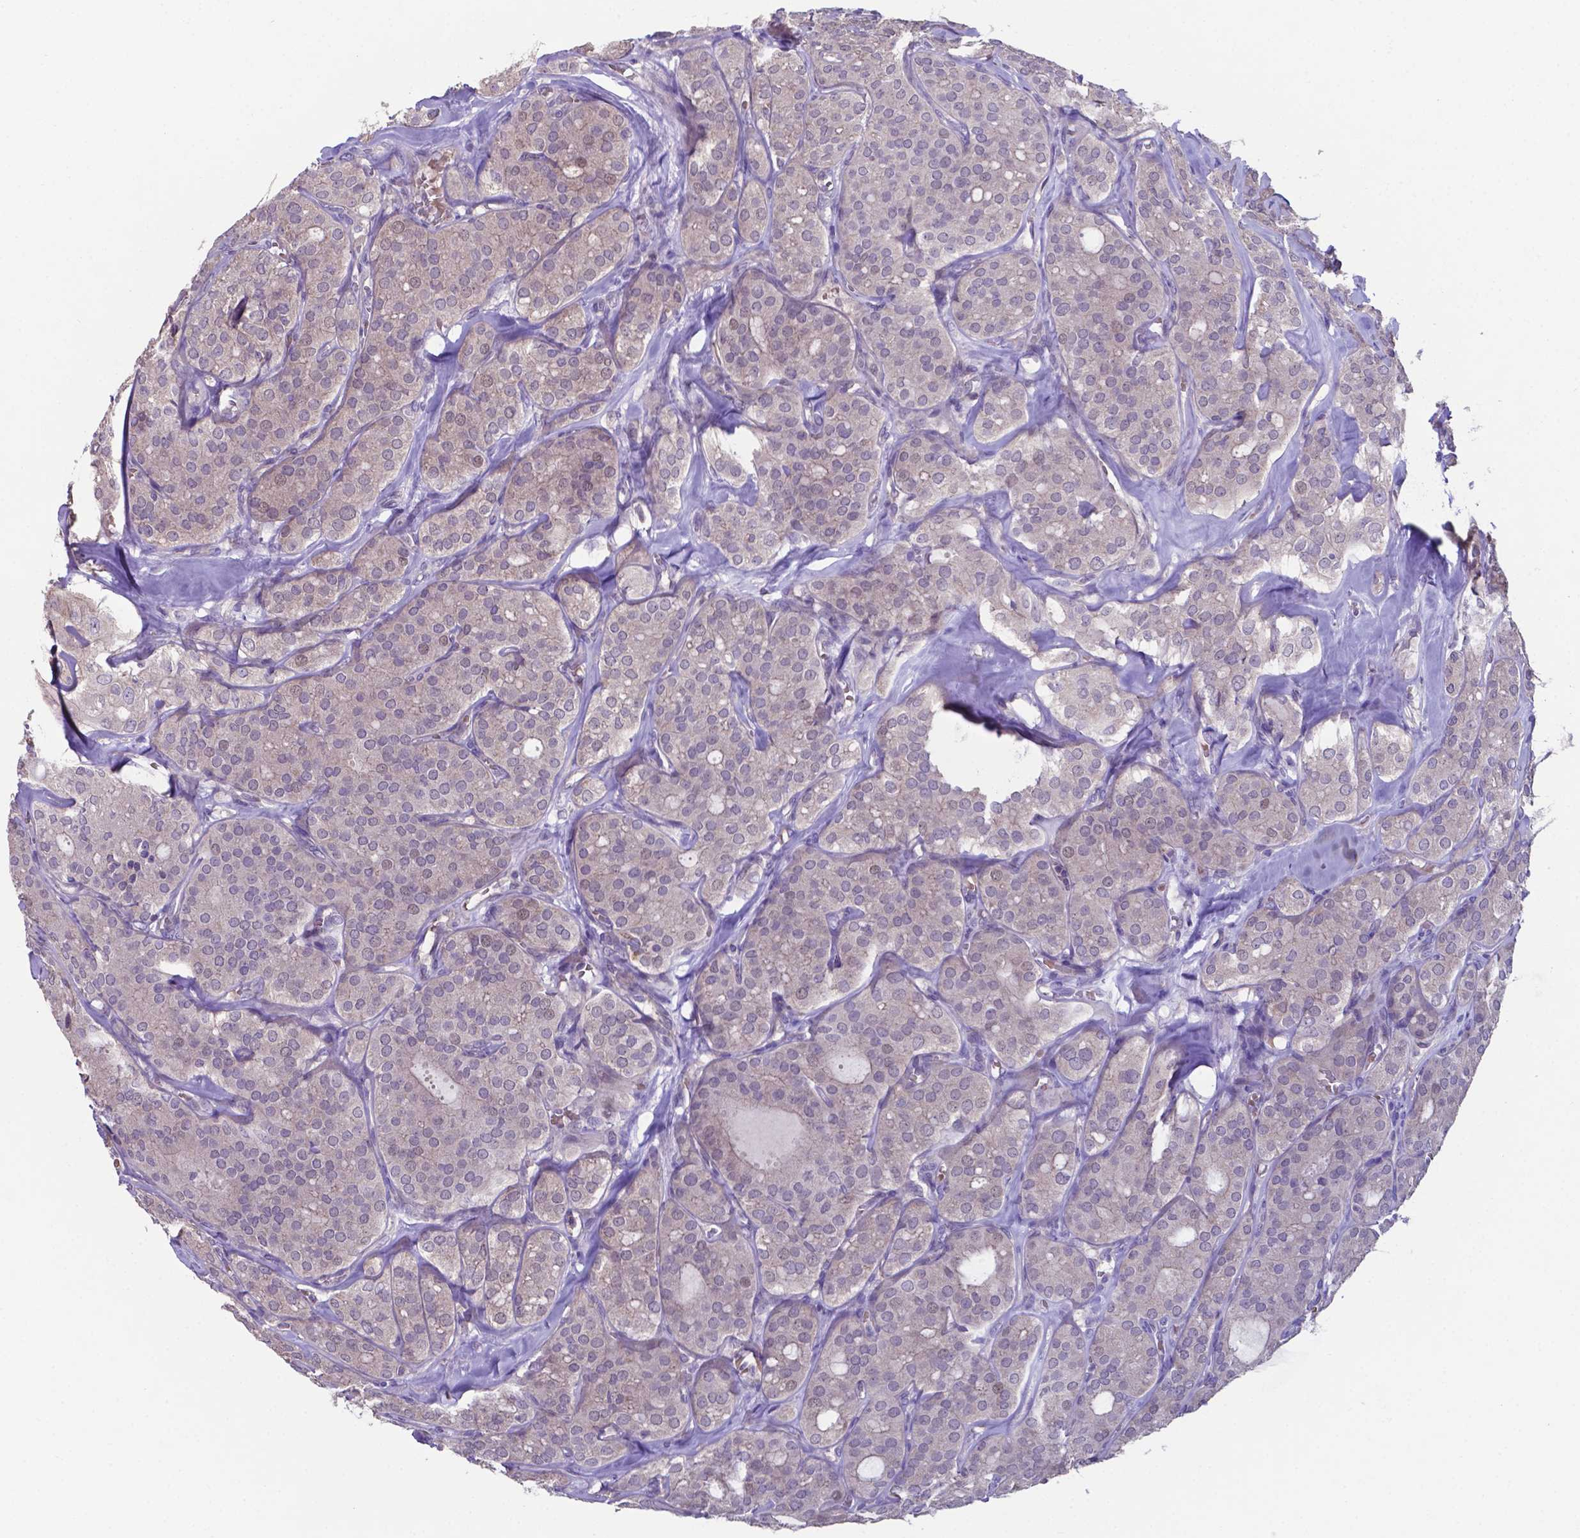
{"staining": {"intensity": "negative", "quantity": "none", "location": "none"}, "tissue": "thyroid cancer", "cell_type": "Tumor cells", "image_type": "cancer", "snomed": [{"axis": "morphology", "description": "Follicular adenoma carcinoma, NOS"}, {"axis": "topography", "description": "Thyroid gland"}], "caption": "High power microscopy histopathology image of an immunohistochemistry histopathology image of thyroid cancer (follicular adenoma carcinoma), revealing no significant expression in tumor cells.", "gene": "TYRO3", "patient": {"sex": "male", "age": 75}}